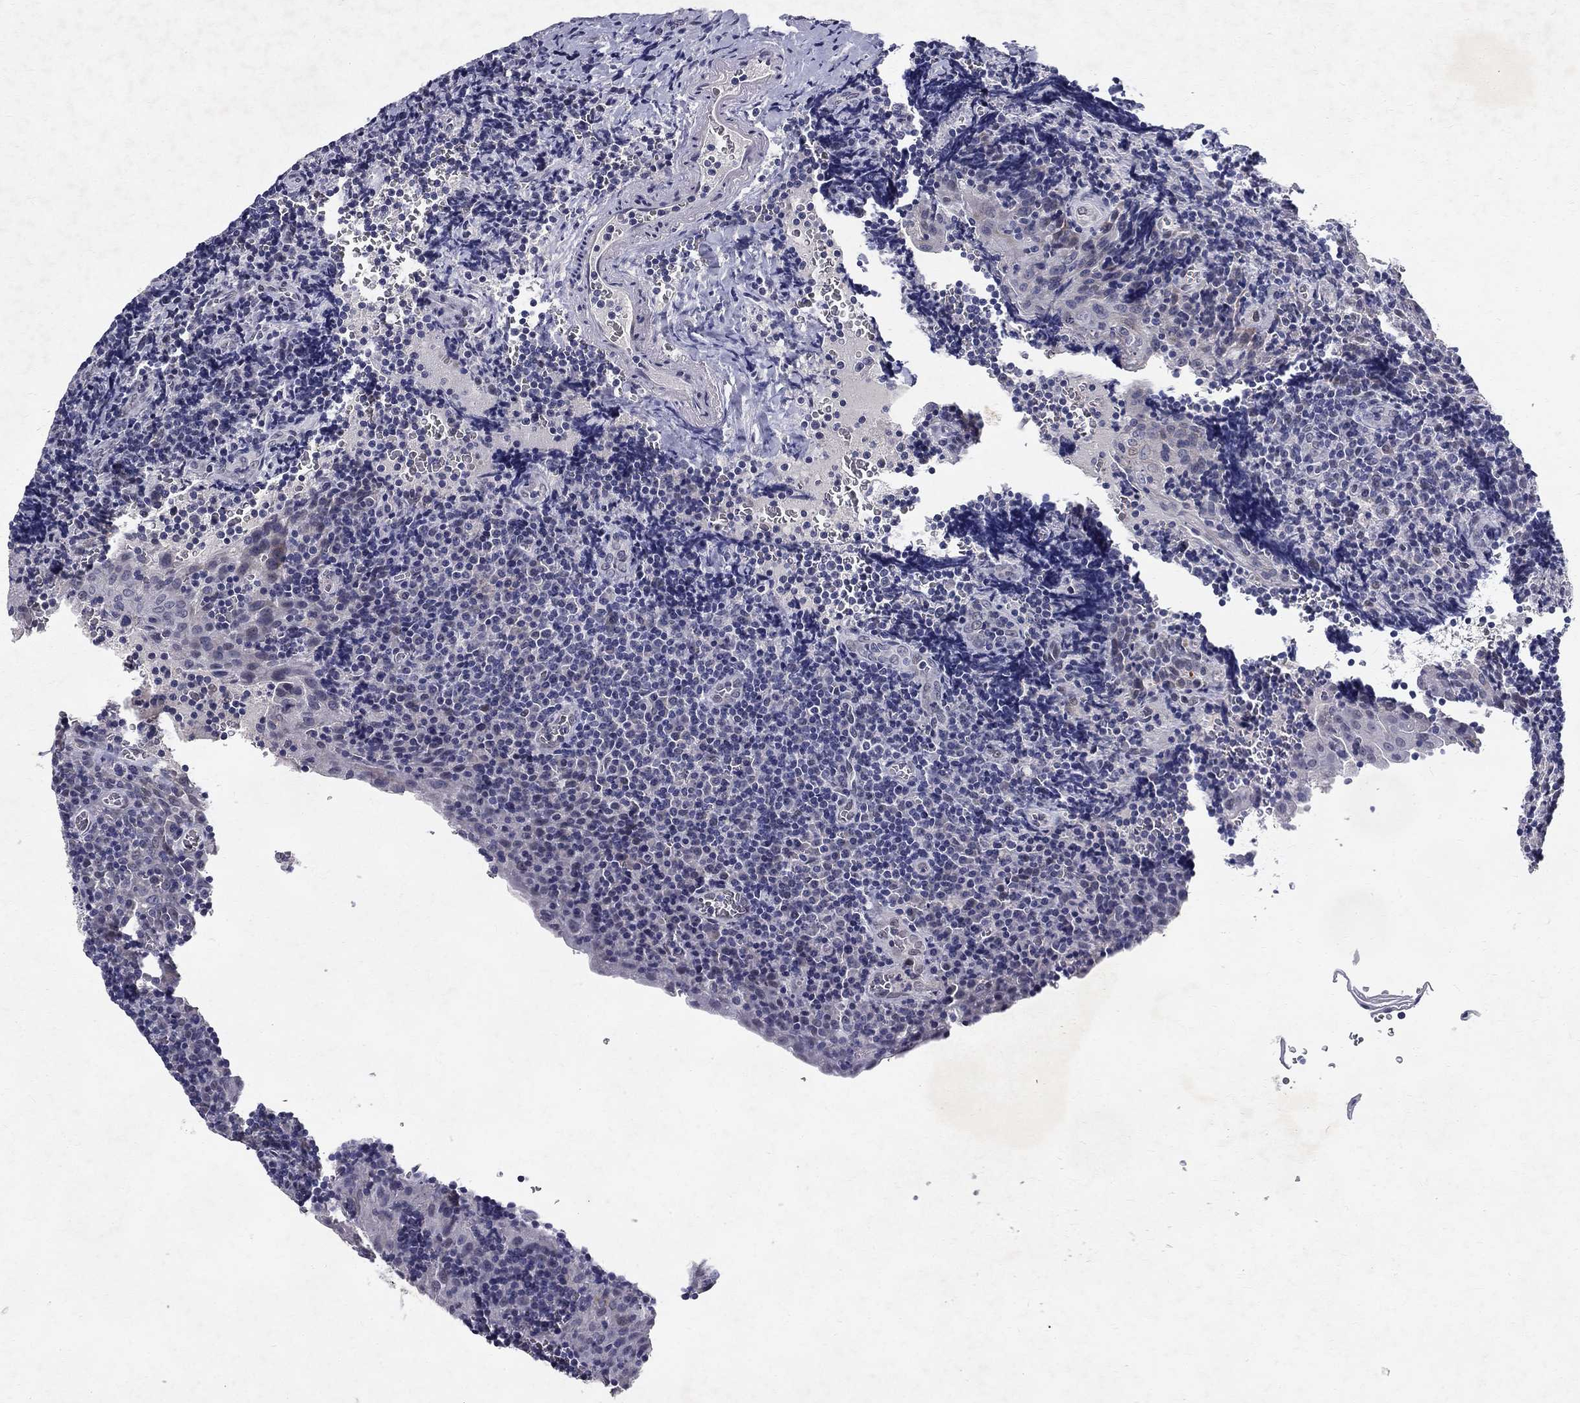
{"staining": {"intensity": "negative", "quantity": "none", "location": "none"}, "tissue": "tonsil", "cell_type": "Germinal center cells", "image_type": "normal", "snomed": [{"axis": "morphology", "description": "Normal tissue, NOS"}, {"axis": "morphology", "description": "Inflammation, NOS"}, {"axis": "topography", "description": "Tonsil"}], "caption": "Immunohistochemical staining of normal human tonsil demonstrates no significant positivity in germinal center cells.", "gene": "RBFOX1", "patient": {"sex": "female", "age": 31}}